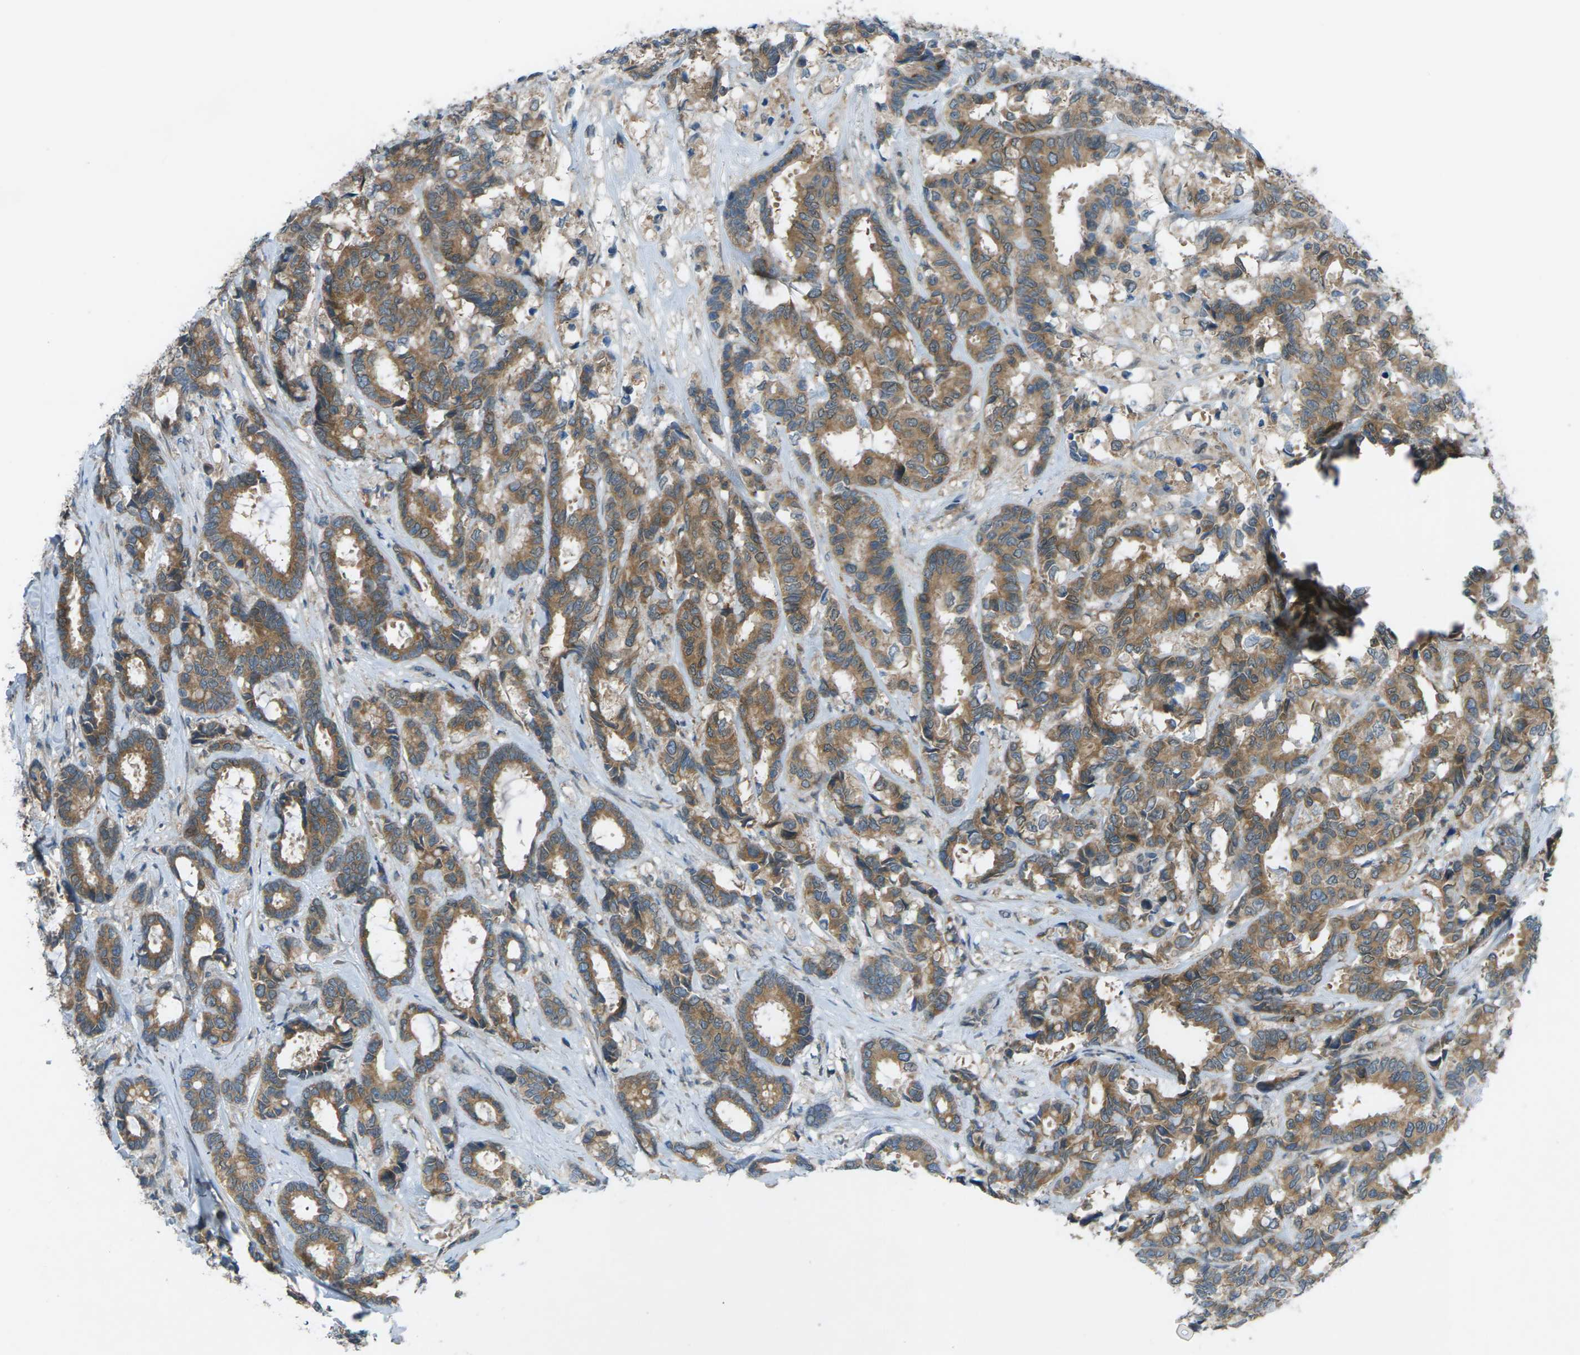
{"staining": {"intensity": "moderate", "quantity": ">75%", "location": "cytoplasmic/membranous"}, "tissue": "breast cancer", "cell_type": "Tumor cells", "image_type": "cancer", "snomed": [{"axis": "morphology", "description": "Duct carcinoma"}, {"axis": "topography", "description": "Breast"}], "caption": "The micrograph displays a brown stain indicating the presence of a protein in the cytoplasmic/membranous of tumor cells in breast invasive ductal carcinoma.", "gene": "DYRK1A", "patient": {"sex": "female", "age": 87}}